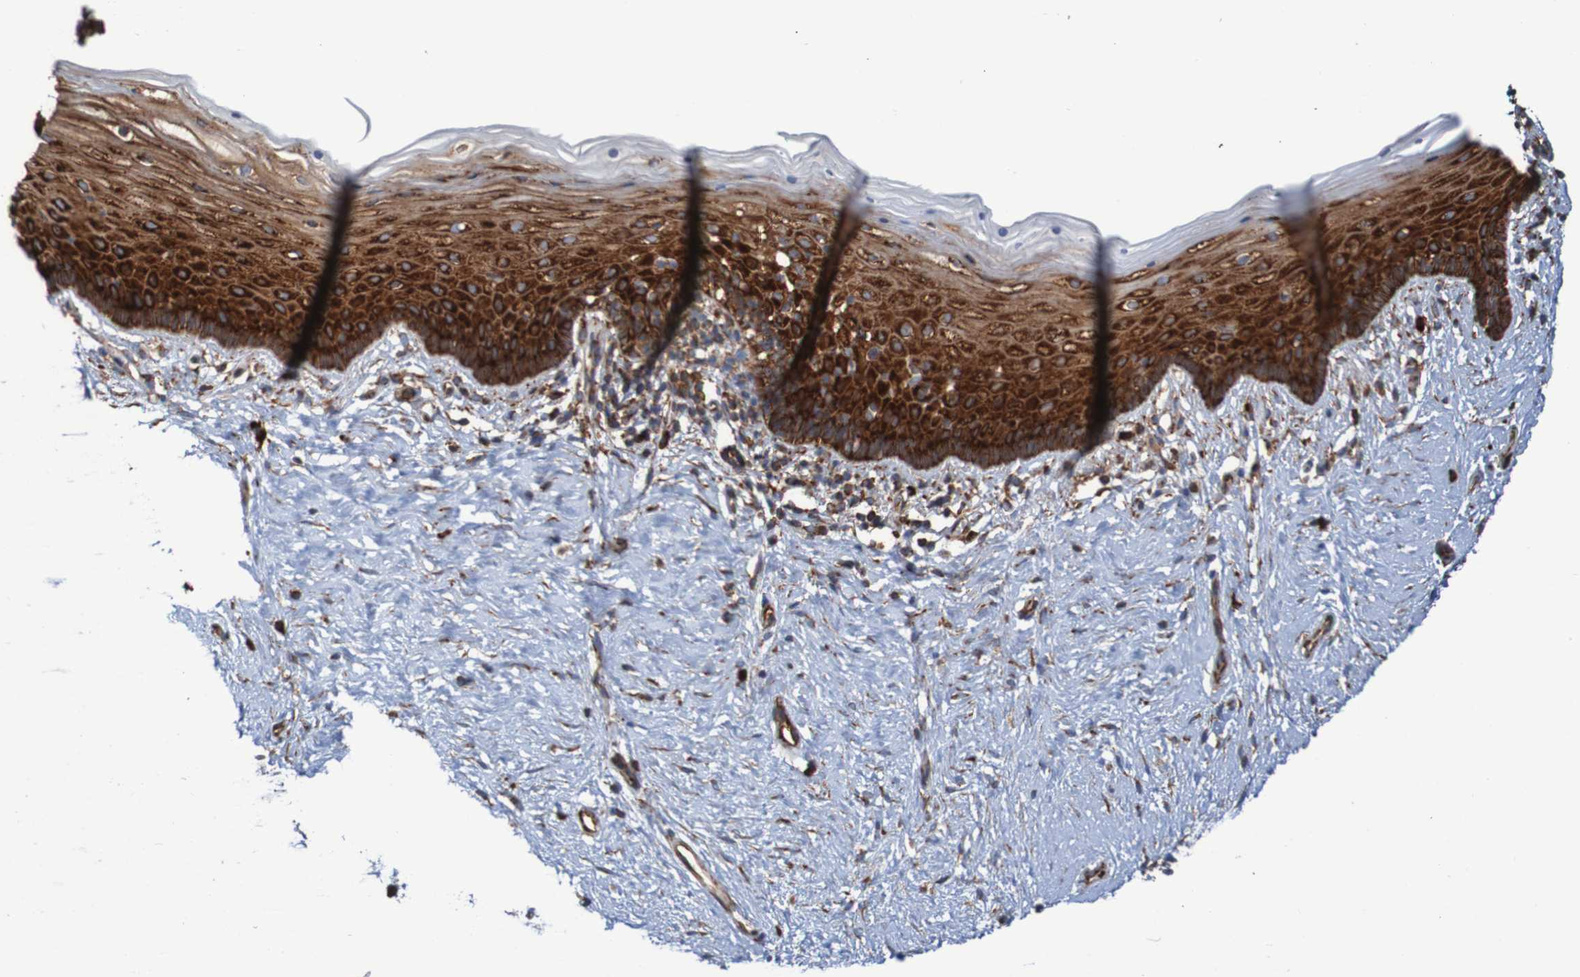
{"staining": {"intensity": "strong", "quantity": ">75%", "location": "cytoplasmic/membranous"}, "tissue": "vagina", "cell_type": "Squamous epithelial cells", "image_type": "normal", "snomed": [{"axis": "morphology", "description": "Normal tissue, NOS"}, {"axis": "topography", "description": "Vagina"}], "caption": "Benign vagina shows strong cytoplasmic/membranous positivity in approximately >75% of squamous epithelial cells, visualized by immunohistochemistry.", "gene": "RPL10", "patient": {"sex": "female", "age": 44}}